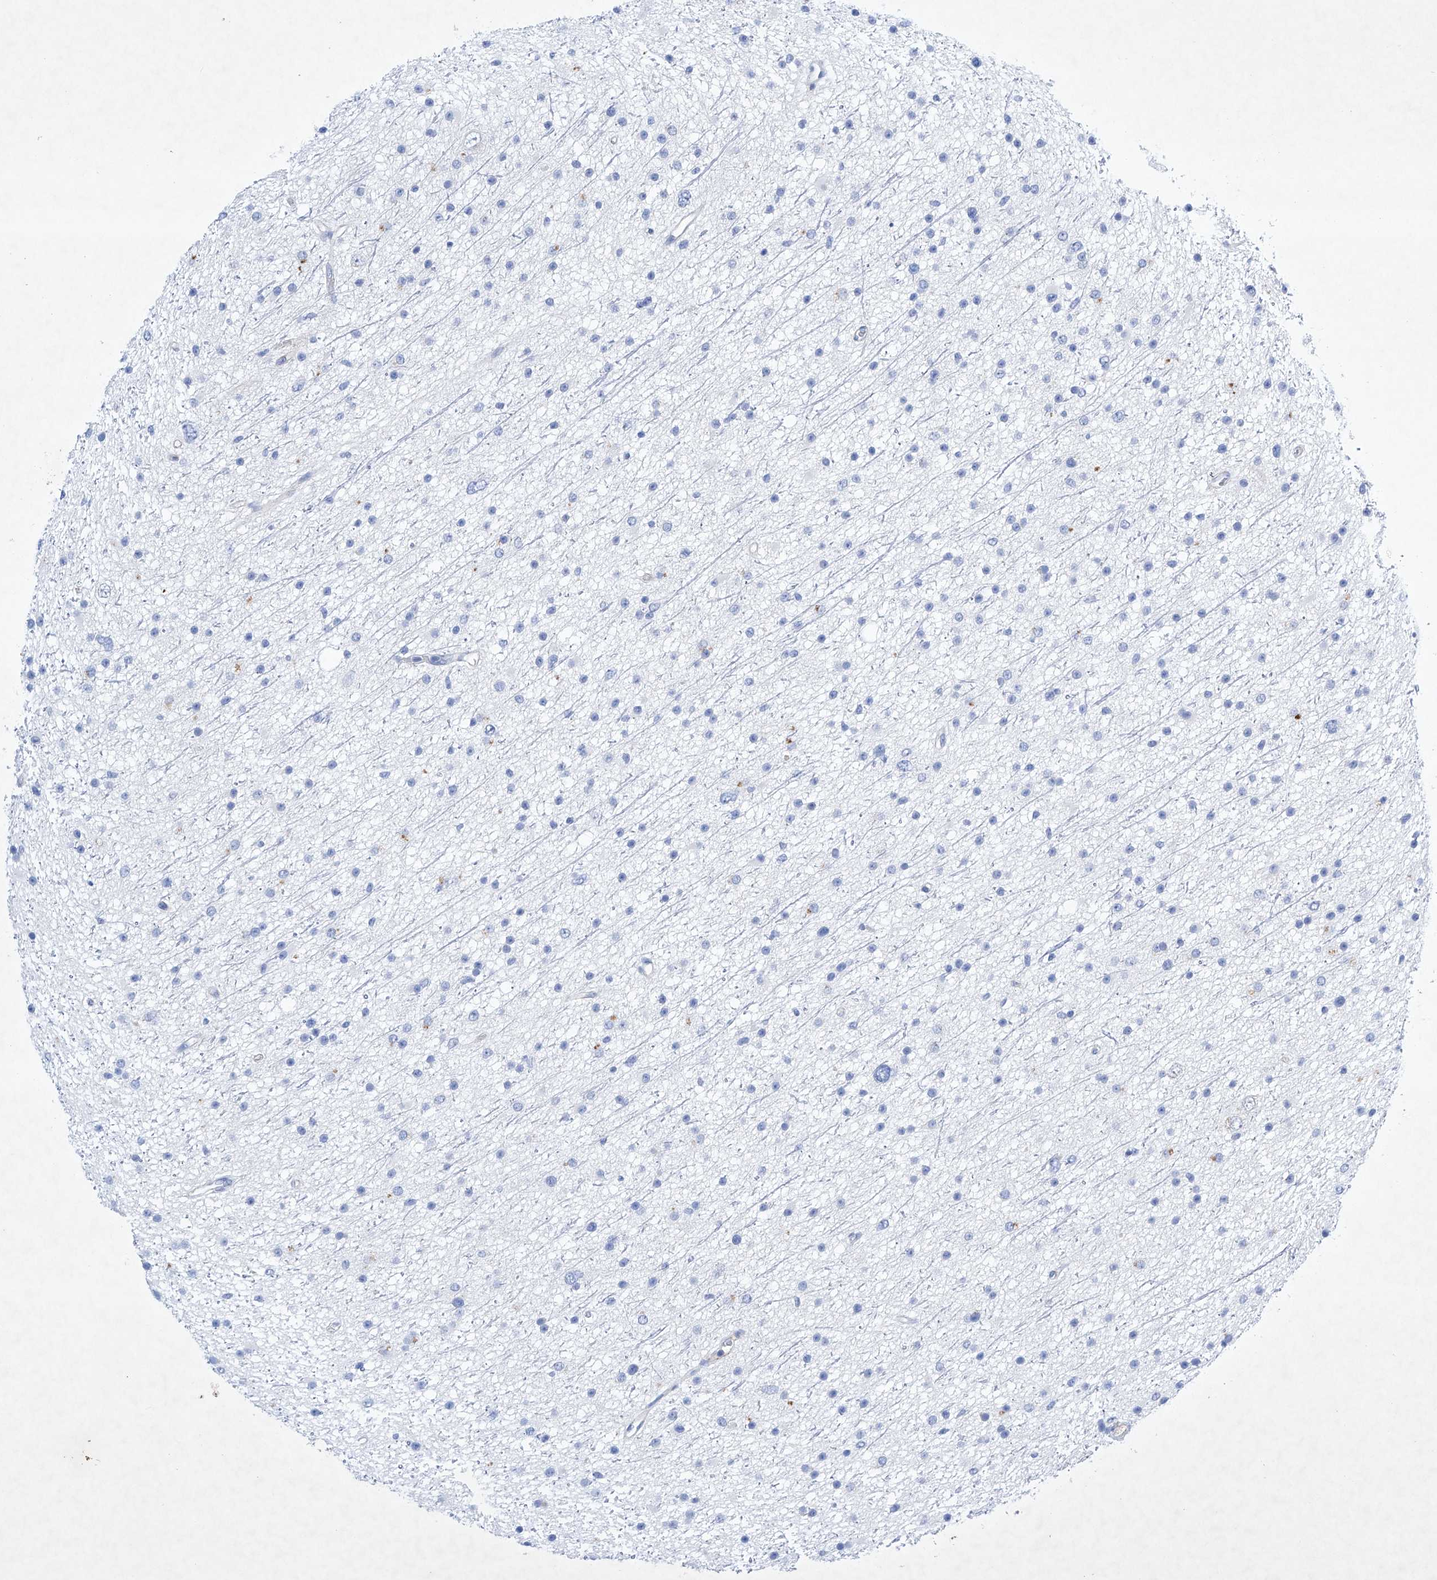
{"staining": {"intensity": "negative", "quantity": "none", "location": "none"}, "tissue": "glioma", "cell_type": "Tumor cells", "image_type": "cancer", "snomed": [{"axis": "morphology", "description": "Glioma, malignant, Low grade"}, {"axis": "topography", "description": "Cerebral cortex"}], "caption": "This is a image of immunohistochemistry staining of glioma, which shows no staining in tumor cells.", "gene": "ETV7", "patient": {"sex": "female", "age": 39}}